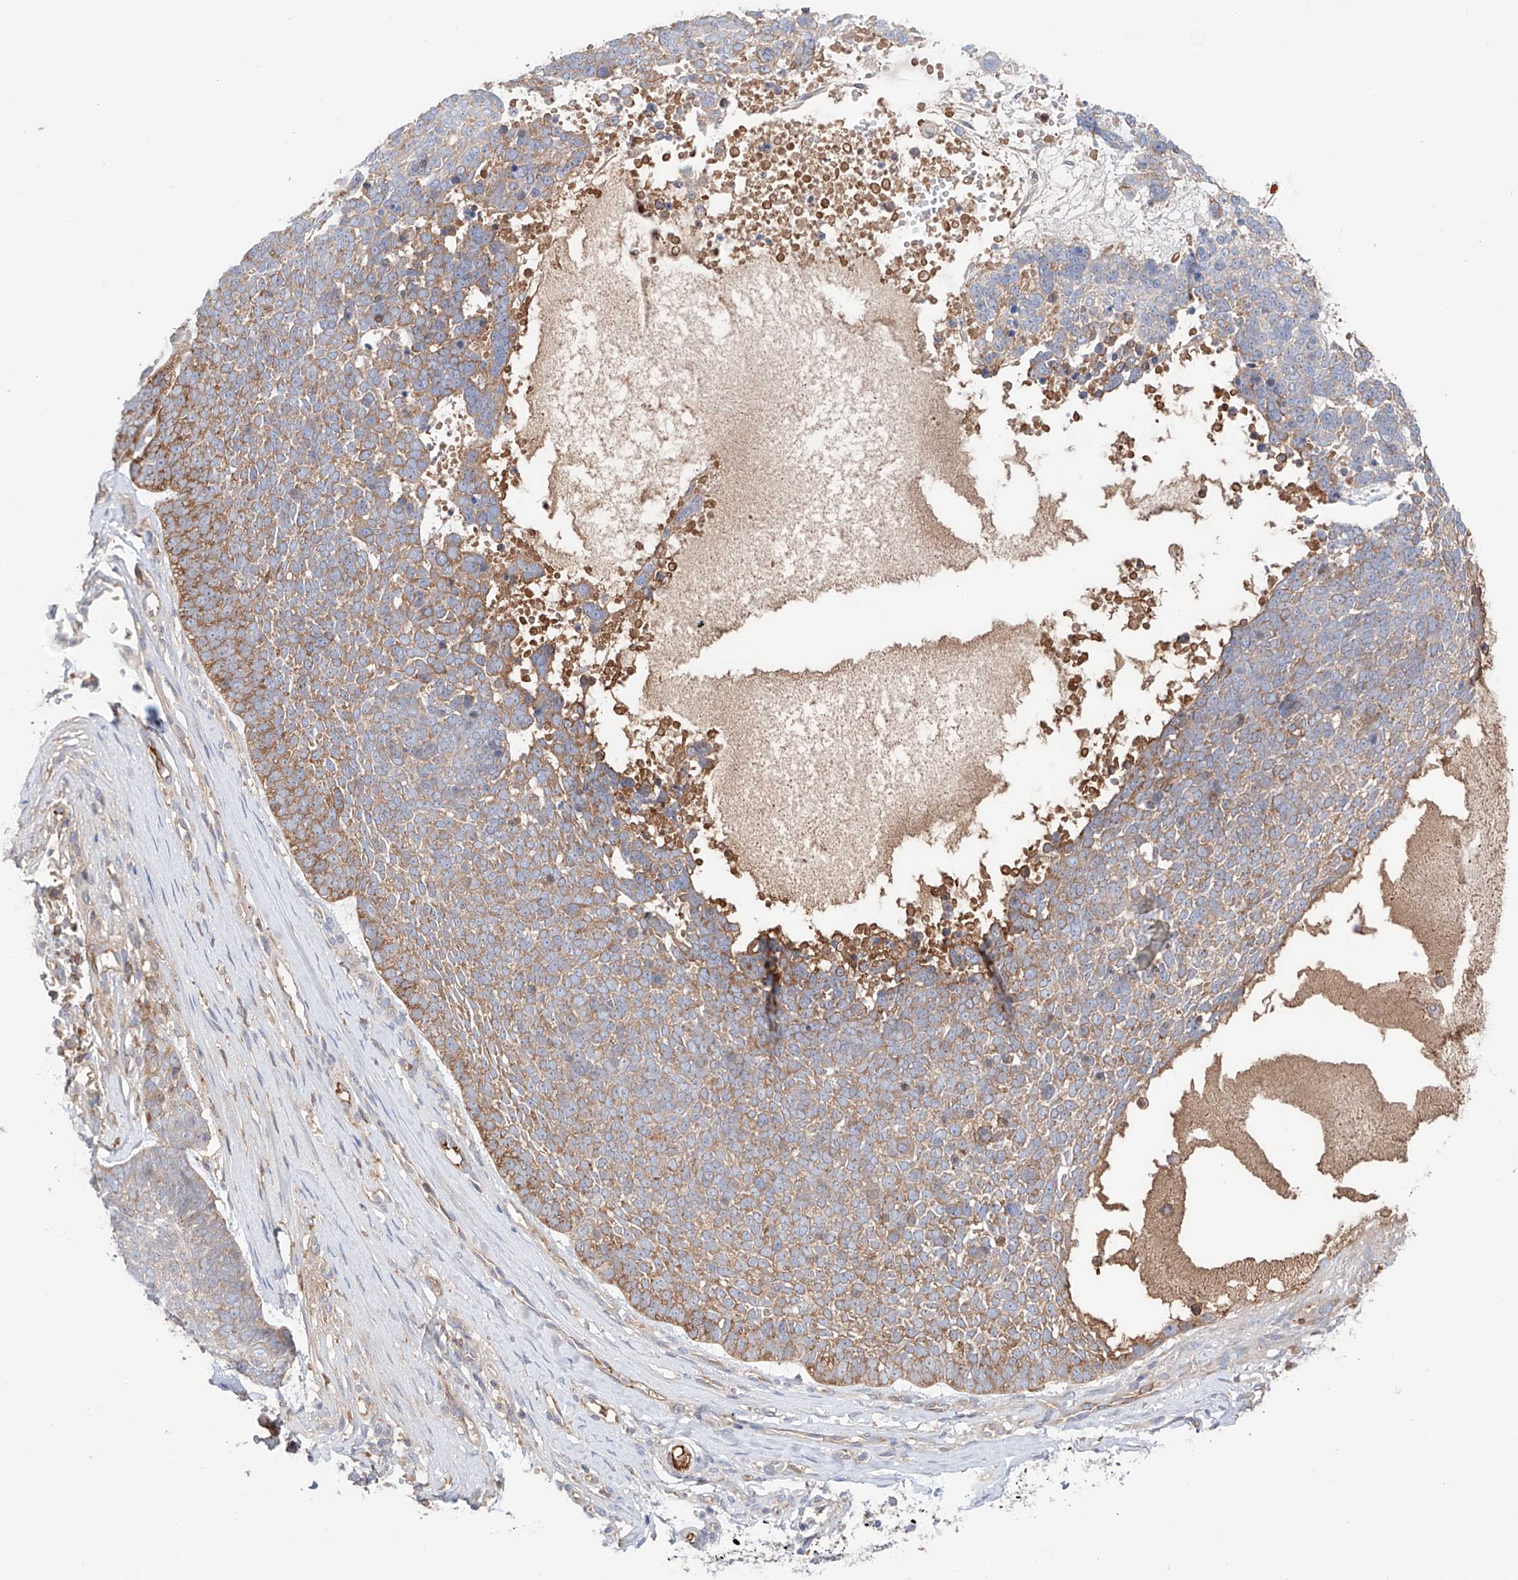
{"staining": {"intensity": "moderate", "quantity": "25%-75%", "location": "cytoplasmic/membranous"}, "tissue": "skin cancer", "cell_type": "Tumor cells", "image_type": "cancer", "snomed": [{"axis": "morphology", "description": "Basal cell carcinoma"}, {"axis": "topography", "description": "Skin"}], "caption": "IHC (DAB) staining of skin basal cell carcinoma demonstrates moderate cytoplasmic/membranous protein staining in about 25%-75% of tumor cells. (Stains: DAB (3,3'-diaminobenzidine) in brown, nuclei in blue, Microscopy: brightfield microscopy at high magnification).", "gene": "PGGT1B", "patient": {"sex": "female", "age": 81}}